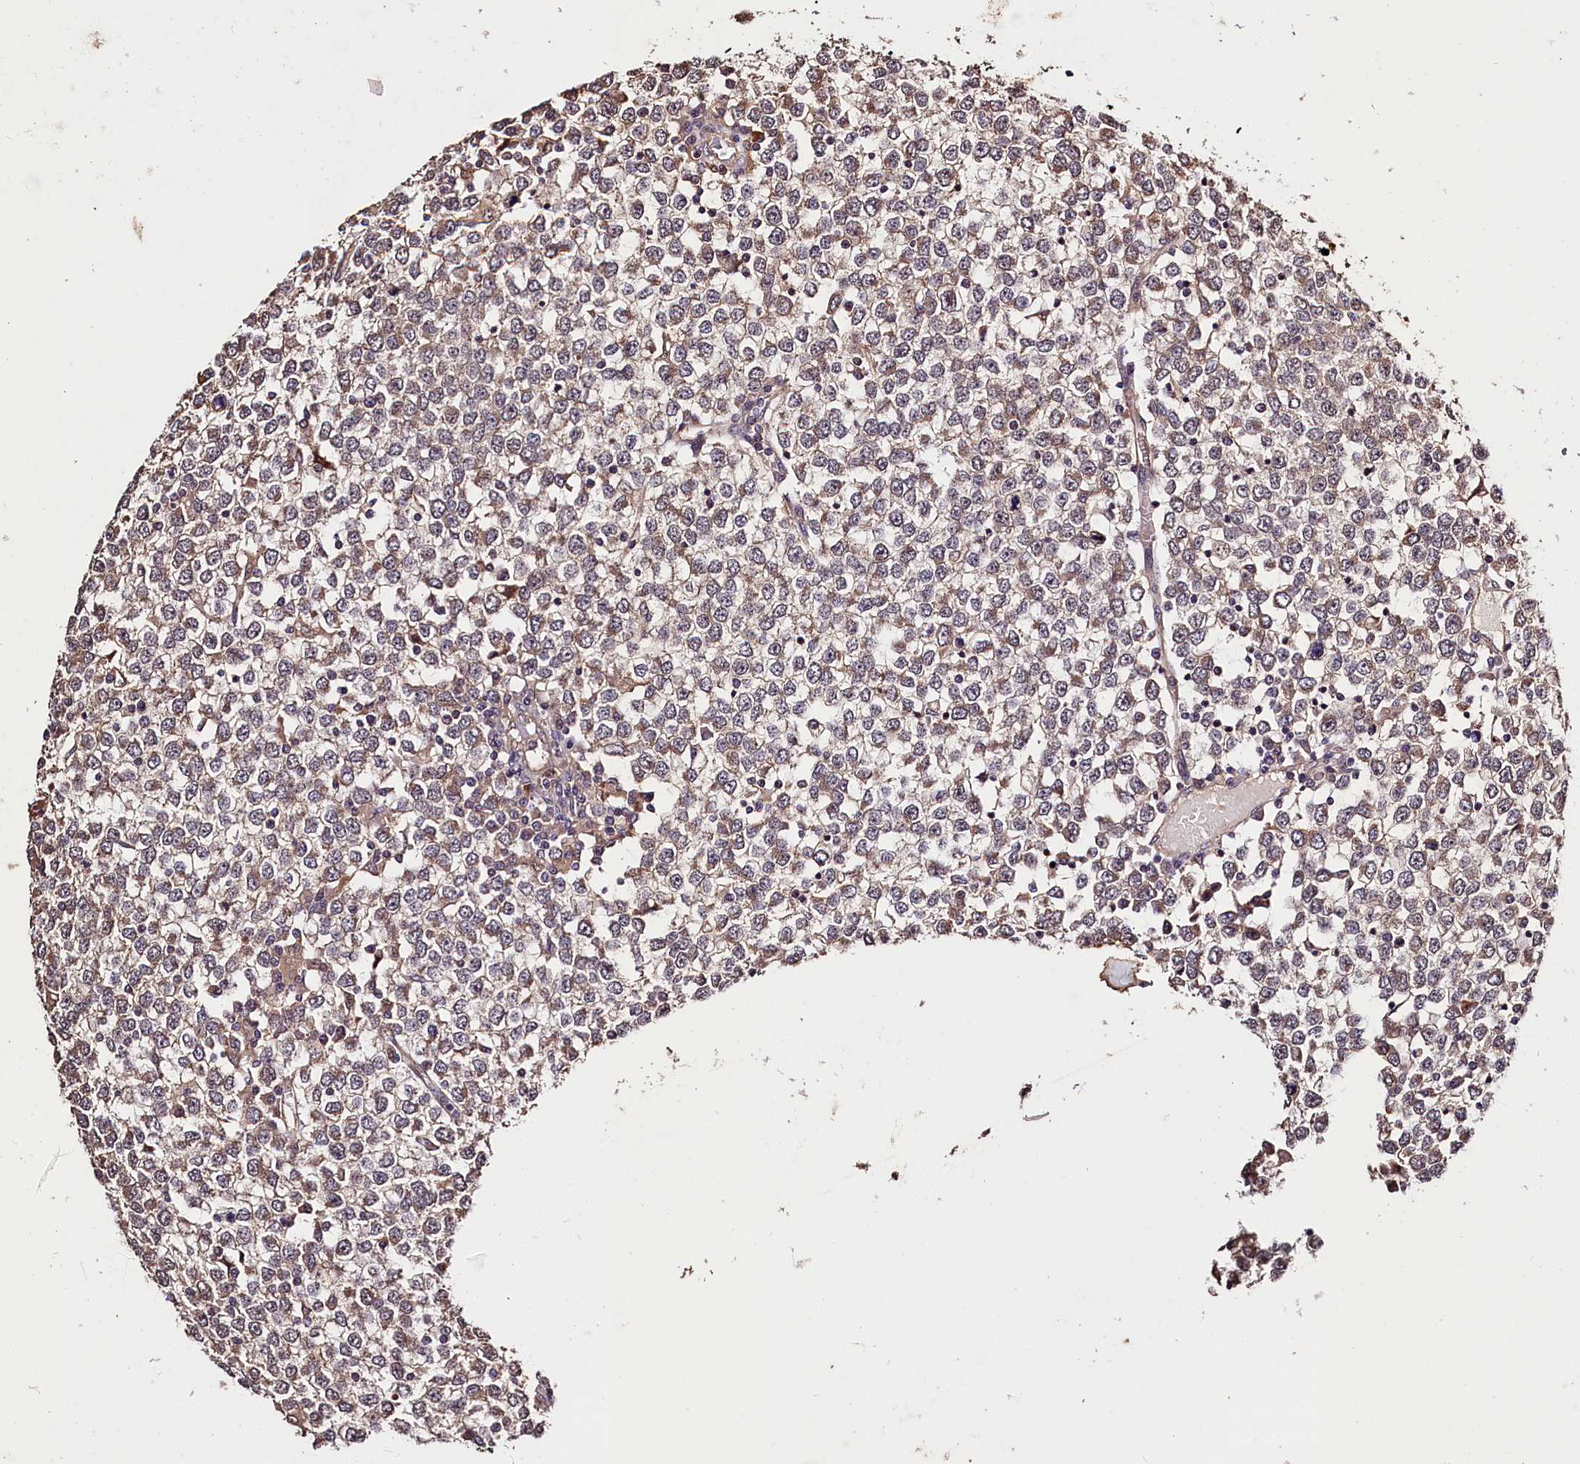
{"staining": {"intensity": "weak", "quantity": ">75%", "location": "cytoplasmic/membranous"}, "tissue": "testis cancer", "cell_type": "Tumor cells", "image_type": "cancer", "snomed": [{"axis": "morphology", "description": "Seminoma, NOS"}, {"axis": "topography", "description": "Testis"}], "caption": "Testis cancer was stained to show a protein in brown. There is low levels of weak cytoplasmic/membranous staining in about >75% of tumor cells.", "gene": "CES3", "patient": {"sex": "male", "age": 65}}